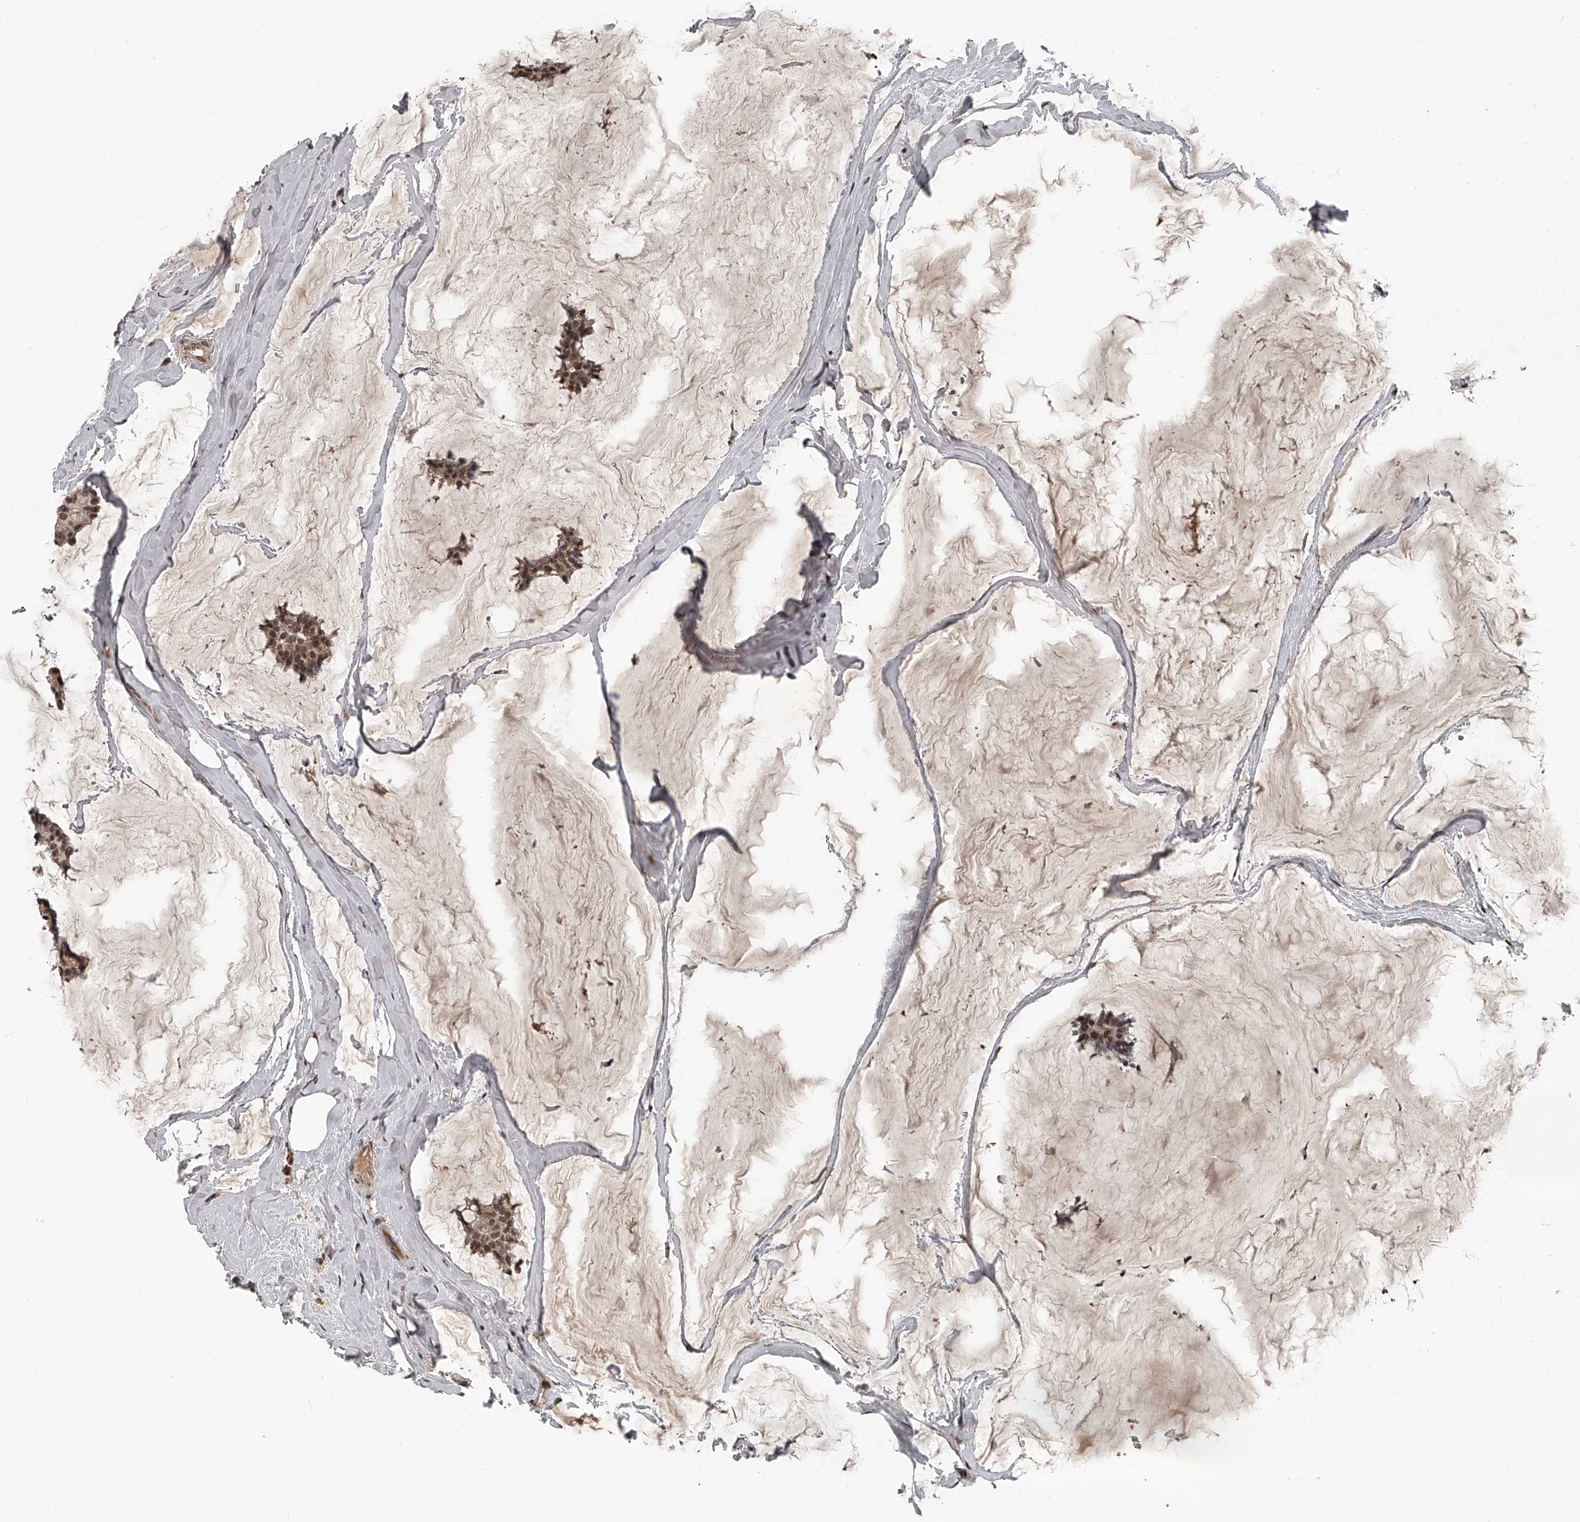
{"staining": {"intensity": "moderate", "quantity": ">75%", "location": "cytoplasmic/membranous,nuclear"}, "tissue": "breast cancer", "cell_type": "Tumor cells", "image_type": "cancer", "snomed": [{"axis": "morphology", "description": "Duct carcinoma"}, {"axis": "topography", "description": "Breast"}], "caption": "This image reveals breast cancer (infiltrating ductal carcinoma) stained with immunohistochemistry to label a protein in brown. The cytoplasmic/membranous and nuclear of tumor cells show moderate positivity for the protein. Nuclei are counter-stained blue.", "gene": "PLEKHG1", "patient": {"sex": "female", "age": 93}}